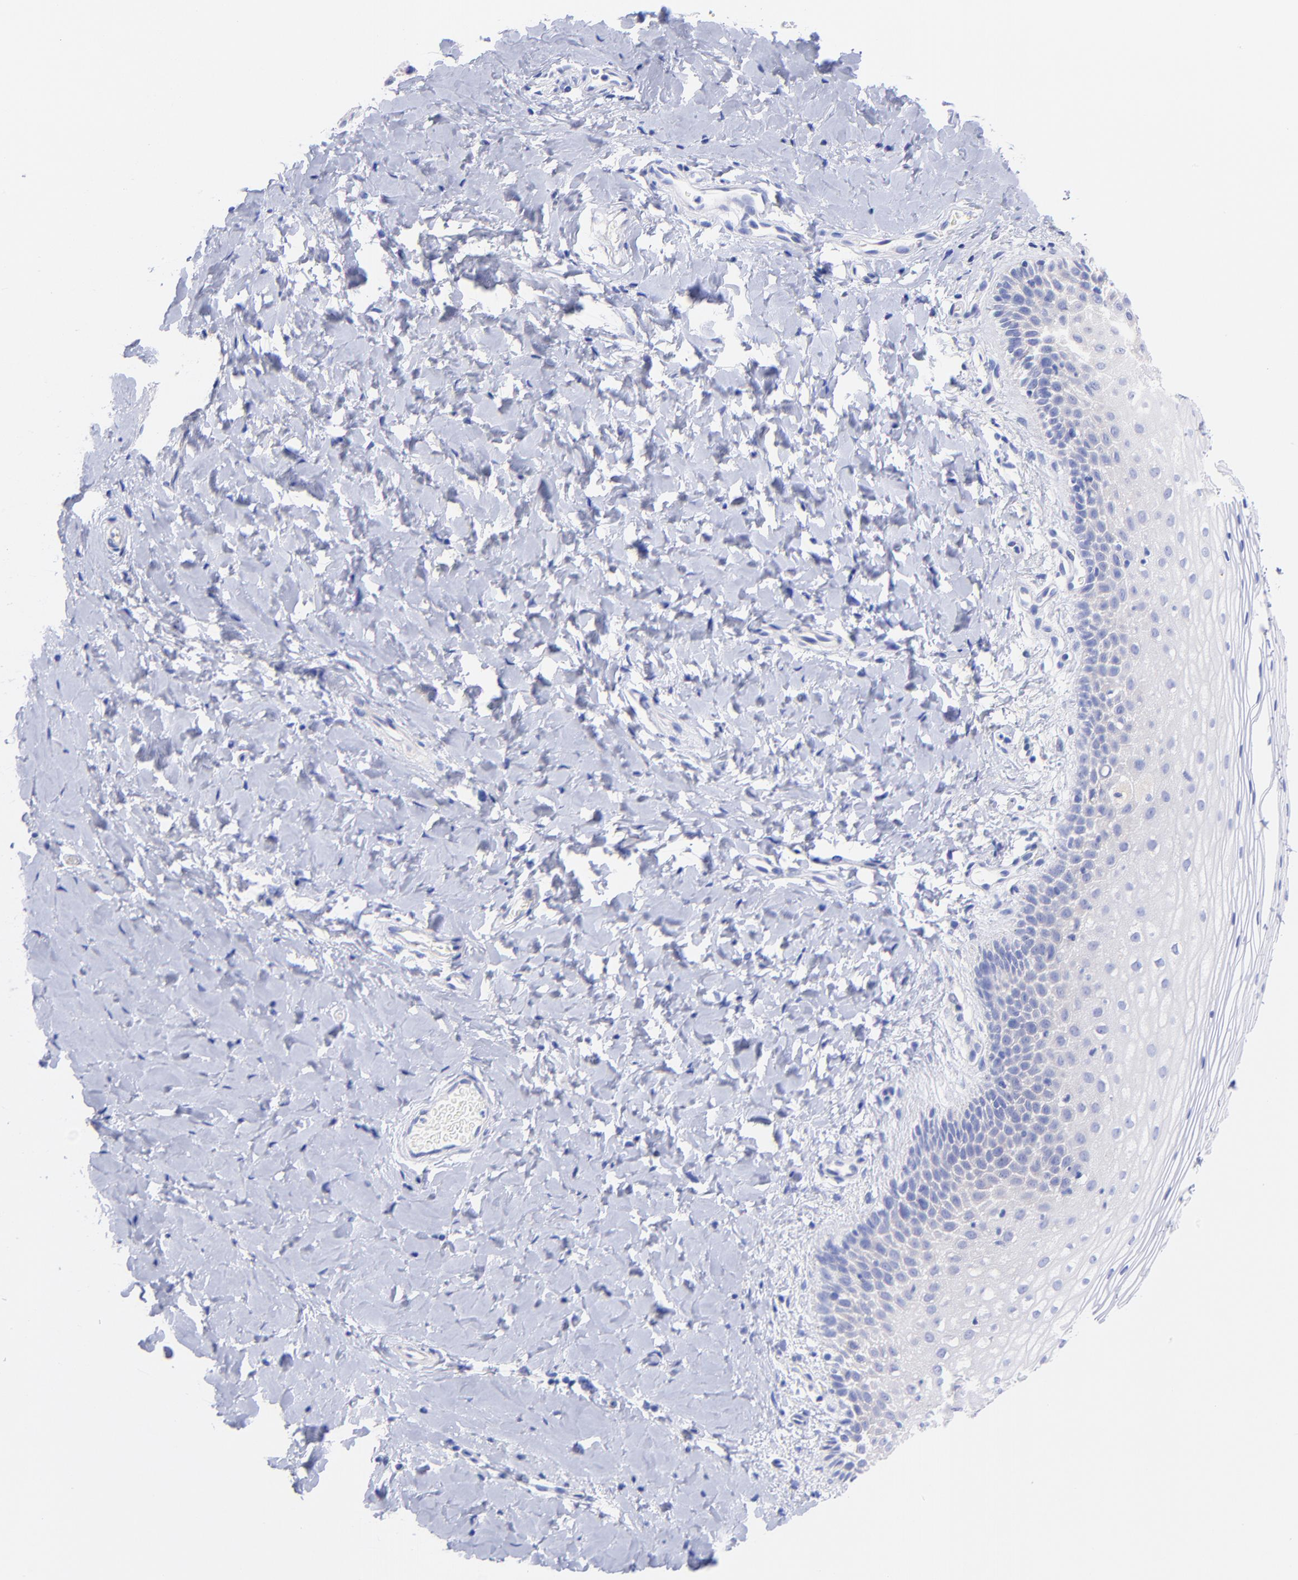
{"staining": {"intensity": "negative", "quantity": "none", "location": "none"}, "tissue": "vagina", "cell_type": "Squamous epithelial cells", "image_type": "normal", "snomed": [{"axis": "morphology", "description": "Normal tissue, NOS"}, {"axis": "topography", "description": "Vagina"}], "caption": "High power microscopy photomicrograph of an immunohistochemistry (IHC) photomicrograph of normal vagina, revealing no significant staining in squamous epithelial cells. The staining is performed using DAB (3,3'-diaminobenzidine) brown chromogen with nuclei counter-stained in using hematoxylin.", "gene": "GPHN", "patient": {"sex": "female", "age": 55}}